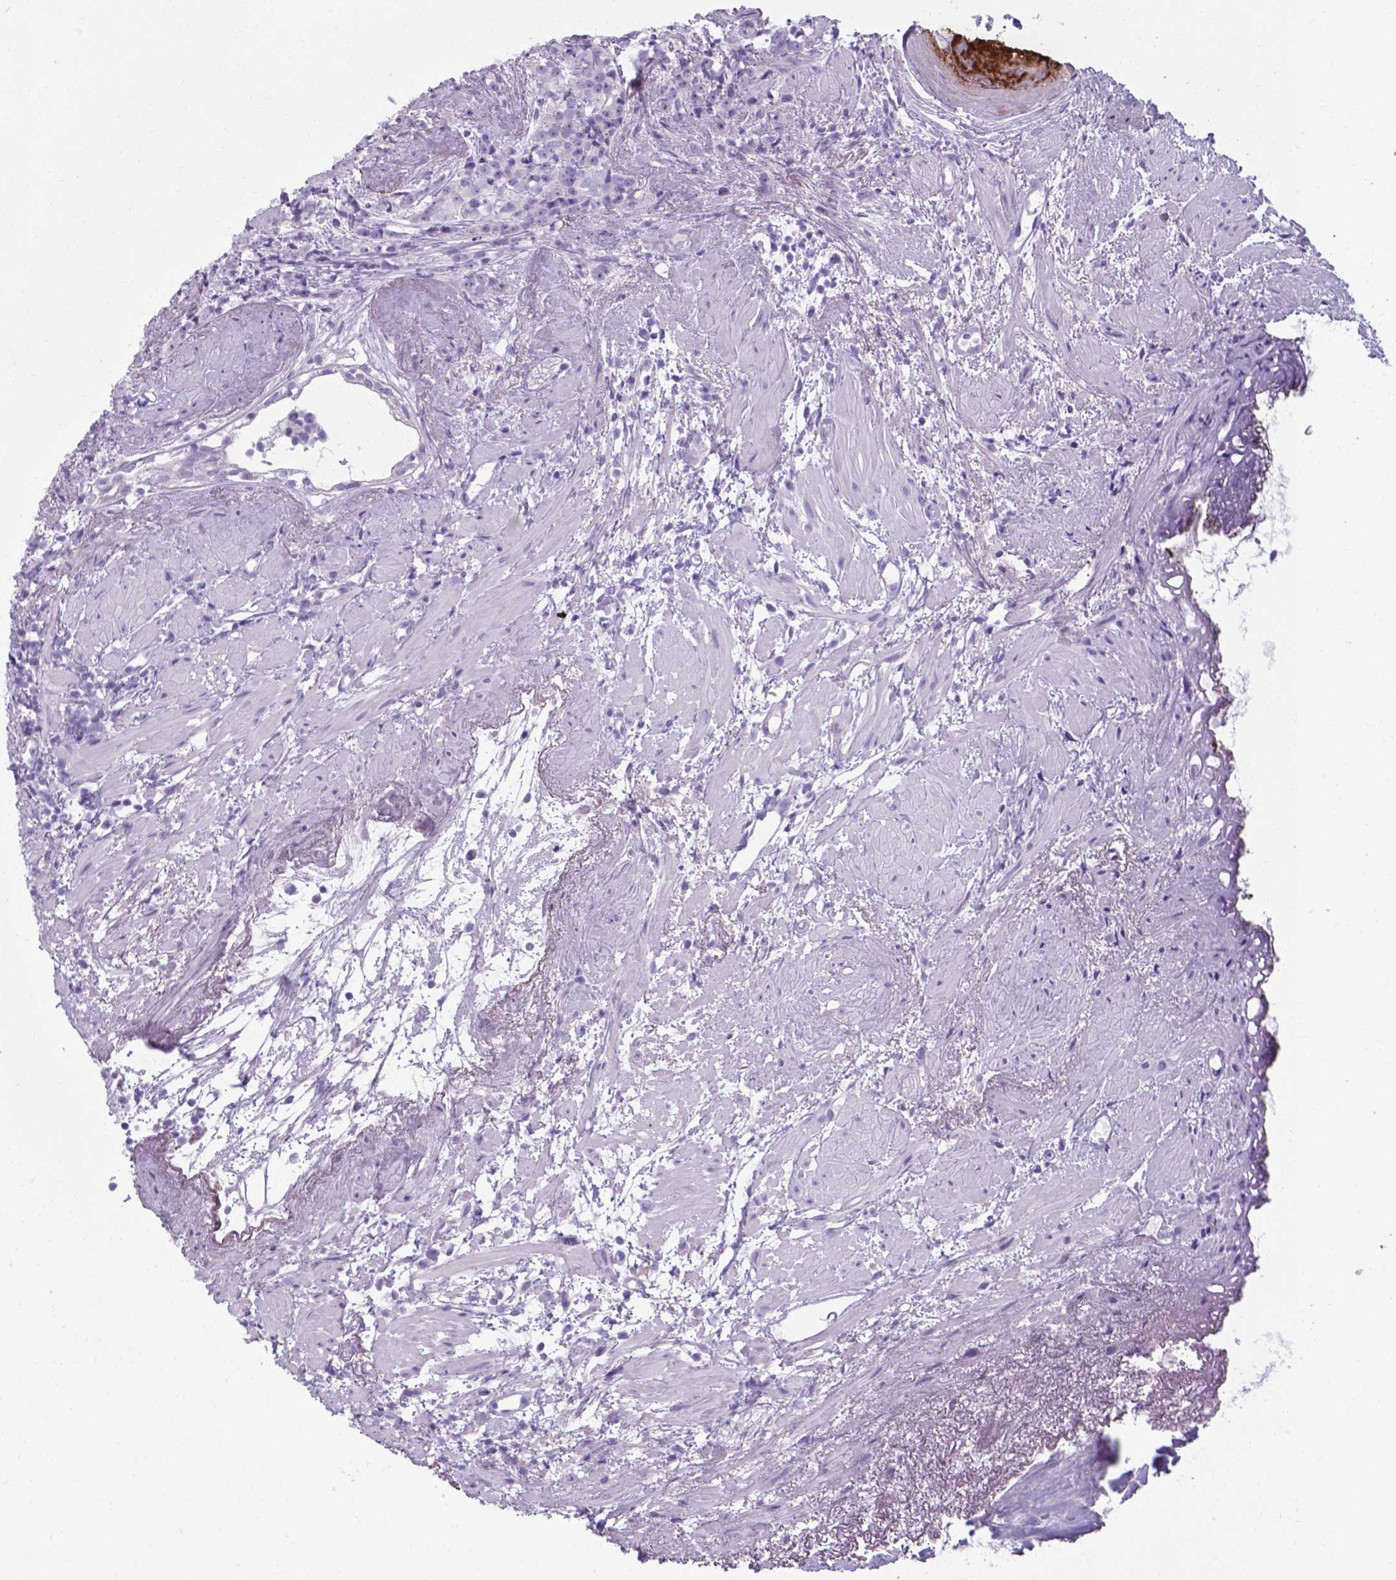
{"staining": {"intensity": "moderate", "quantity": "<25%", "location": "cytoplasmic/membranous"}, "tissue": "prostate cancer", "cell_type": "Tumor cells", "image_type": "cancer", "snomed": [{"axis": "morphology", "description": "Adenocarcinoma, High grade"}, {"axis": "topography", "description": "Prostate"}], "caption": "Prostate high-grade adenocarcinoma tissue demonstrates moderate cytoplasmic/membranous expression in about <25% of tumor cells, visualized by immunohistochemistry. The staining is performed using DAB brown chromogen to label protein expression. The nuclei are counter-stained blue using hematoxylin.", "gene": "AP5B1", "patient": {"sex": "male", "age": 83}}